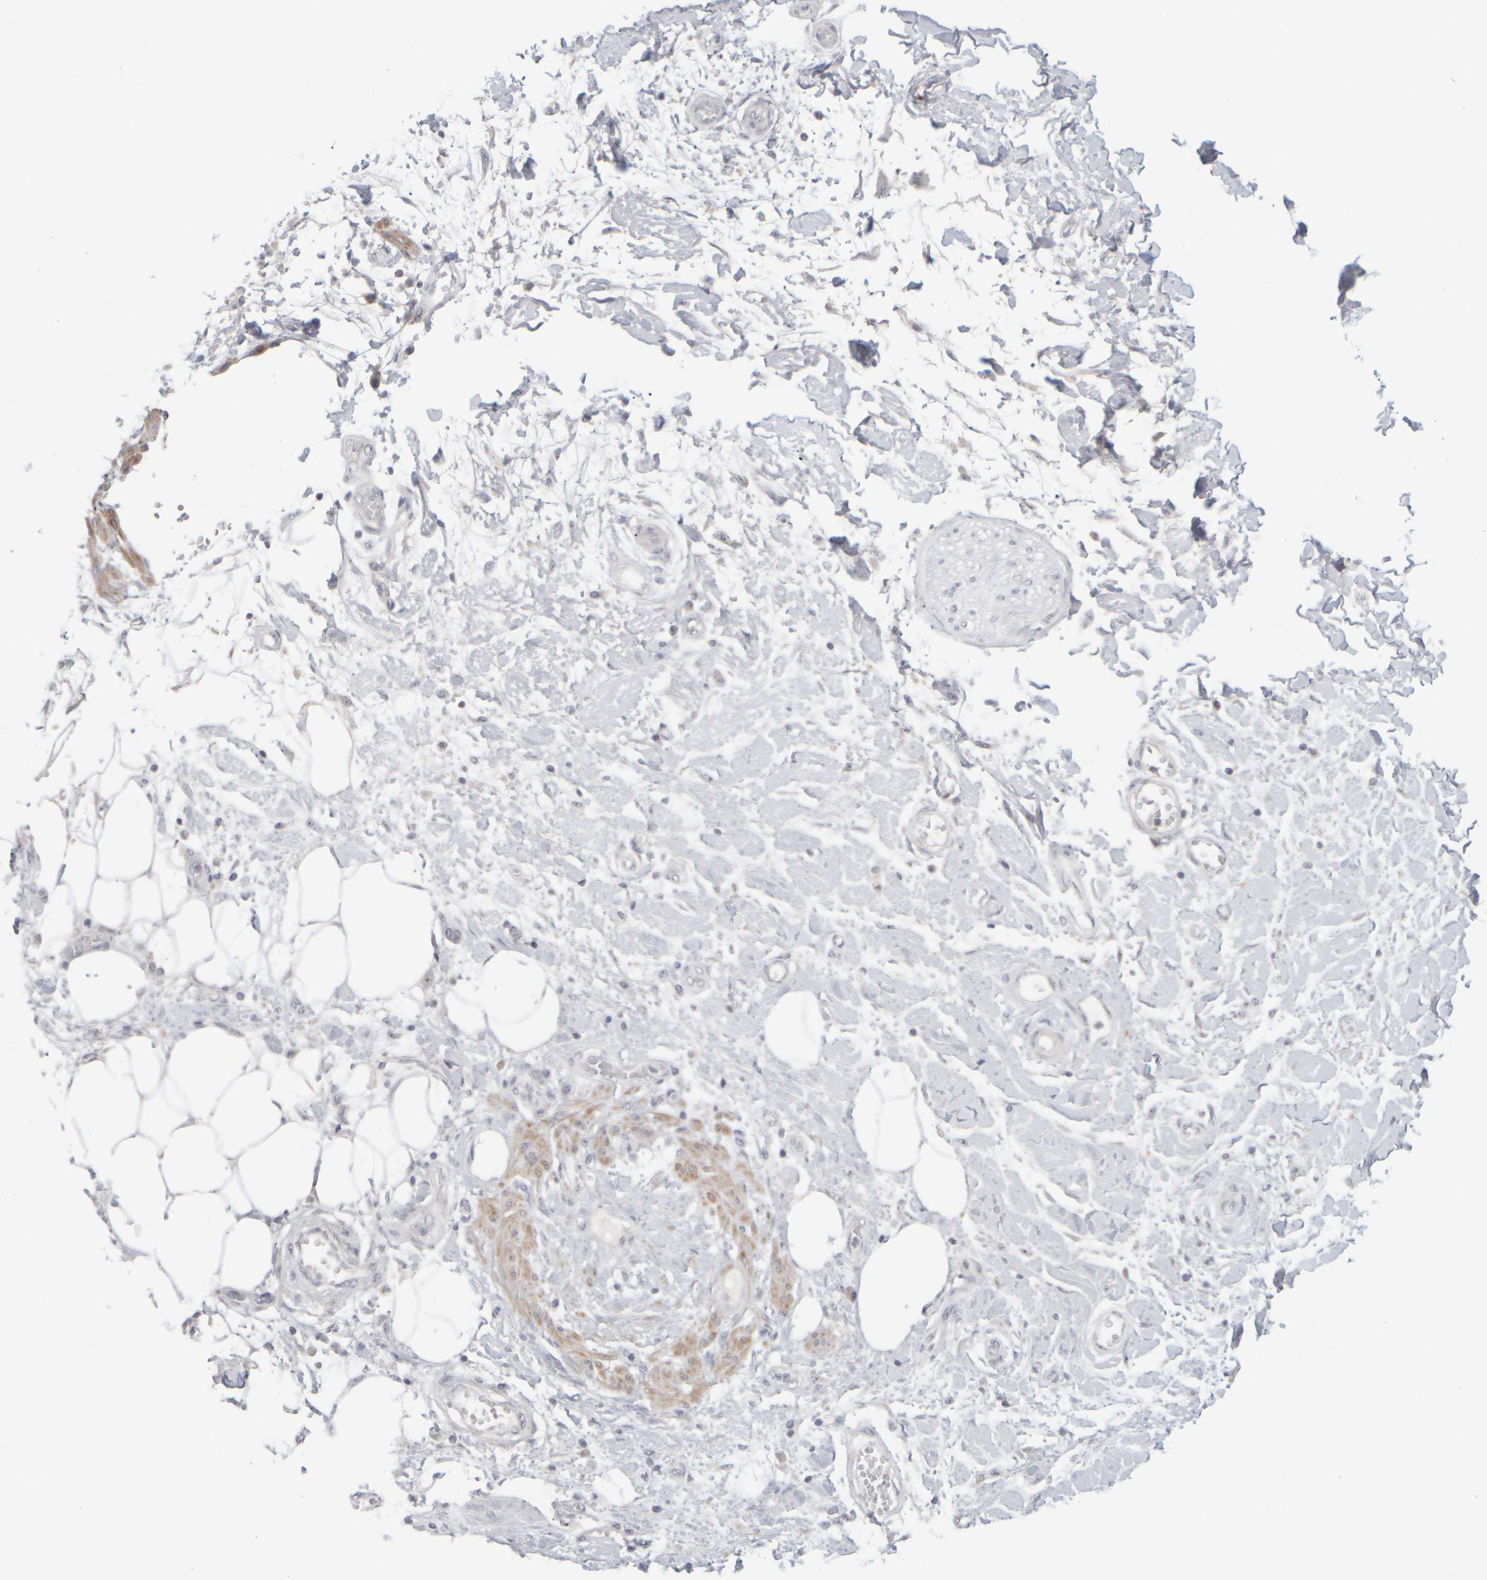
{"staining": {"intensity": "strong", "quantity": "<25%", "location": "nuclear"}, "tissue": "pancreatic cancer", "cell_type": "Tumor cells", "image_type": "cancer", "snomed": [{"axis": "morphology", "description": "Adenocarcinoma, NOS"}, {"axis": "topography", "description": "Pancreas"}], "caption": "This image displays IHC staining of human pancreatic cancer (adenocarcinoma), with medium strong nuclear expression in approximately <25% of tumor cells.", "gene": "DCXR", "patient": {"sex": "female", "age": 78}}